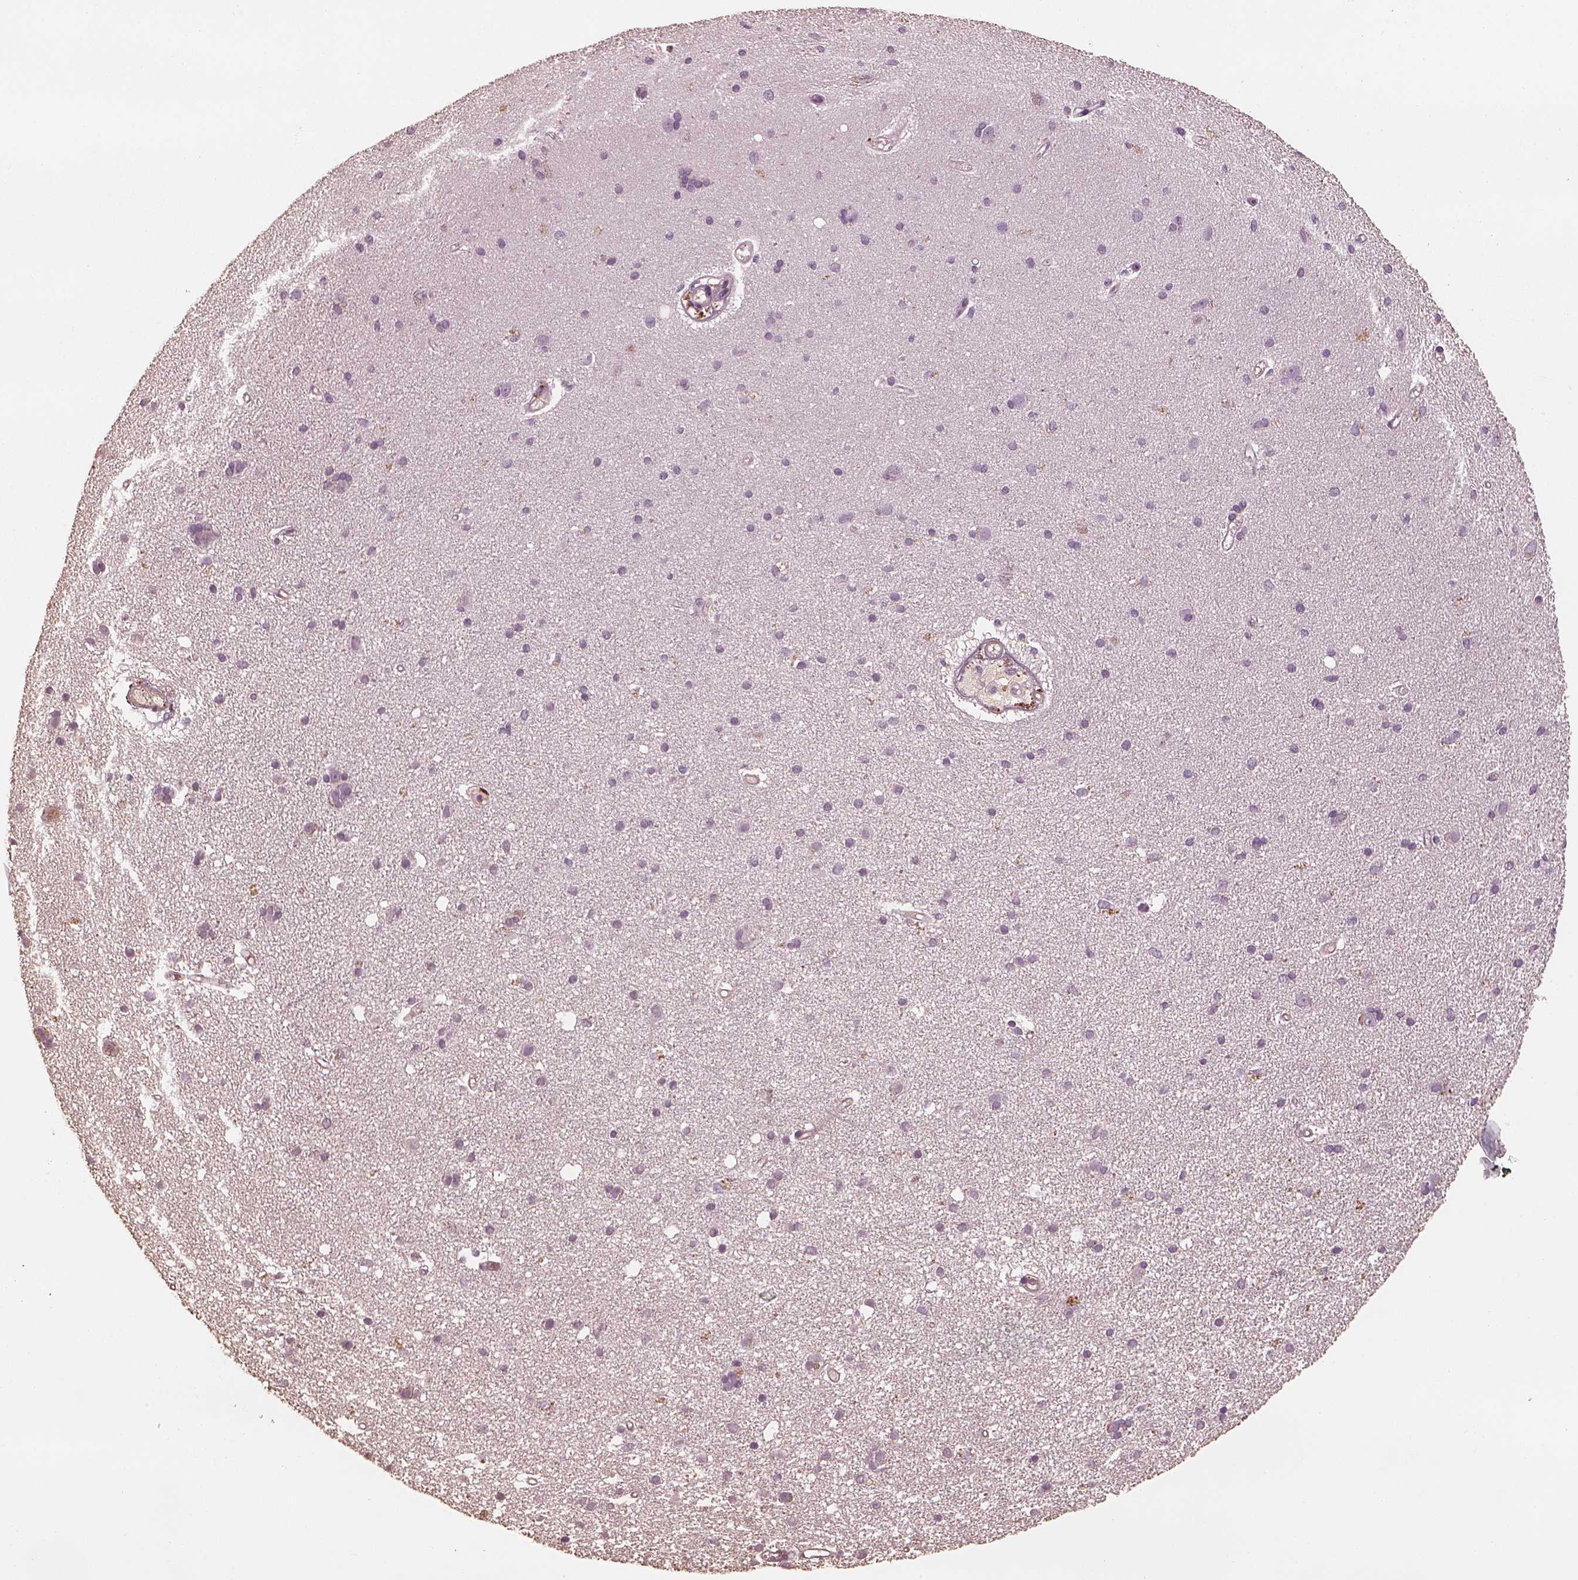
{"staining": {"intensity": "weak", "quantity": "25%-75%", "location": "cytoplasmic/membranous"}, "tissue": "cerebral cortex", "cell_type": "Endothelial cells", "image_type": "normal", "snomed": [{"axis": "morphology", "description": "Normal tissue, NOS"}, {"axis": "morphology", "description": "Glioma, malignant, High grade"}, {"axis": "topography", "description": "Cerebral cortex"}], "caption": "Immunohistochemical staining of unremarkable human cerebral cortex displays low levels of weak cytoplasmic/membranous expression in approximately 25%-75% of endothelial cells.", "gene": "OTOGL", "patient": {"sex": "male", "age": 71}}